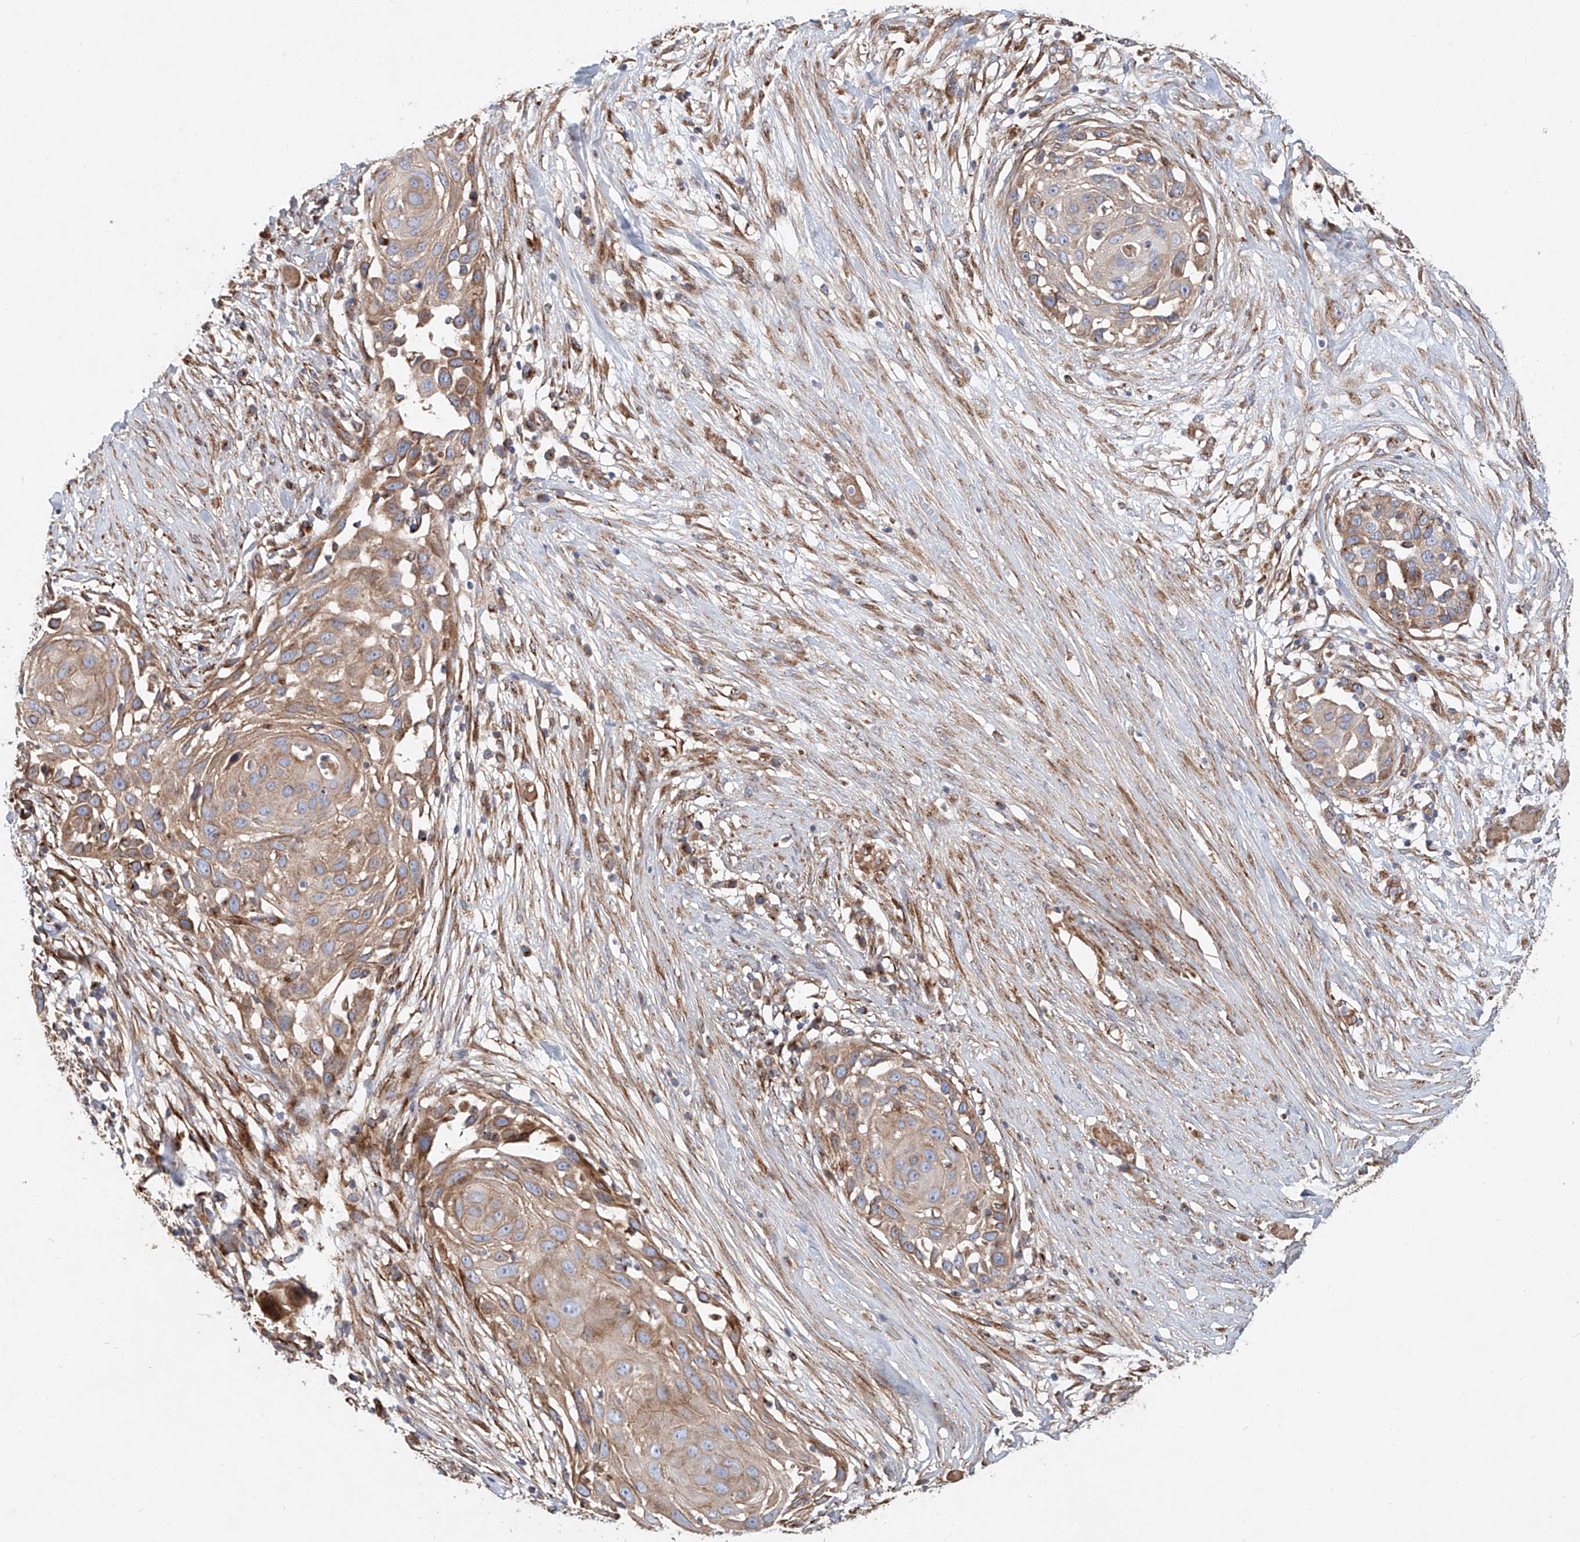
{"staining": {"intensity": "moderate", "quantity": "<25%", "location": "cytoplasmic/membranous"}, "tissue": "skin cancer", "cell_type": "Tumor cells", "image_type": "cancer", "snomed": [{"axis": "morphology", "description": "Squamous cell carcinoma, NOS"}, {"axis": "topography", "description": "Skin"}], "caption": "Immunohistochemistry histopathology image of human skin cancer stained for a protein (brown), which reveals low levels of moderate cytoplasmic/membranous positivity in about <25% of tumor cells.", "gene": "HGSNAT", "patient": {"sex": "female", "age": 44}}